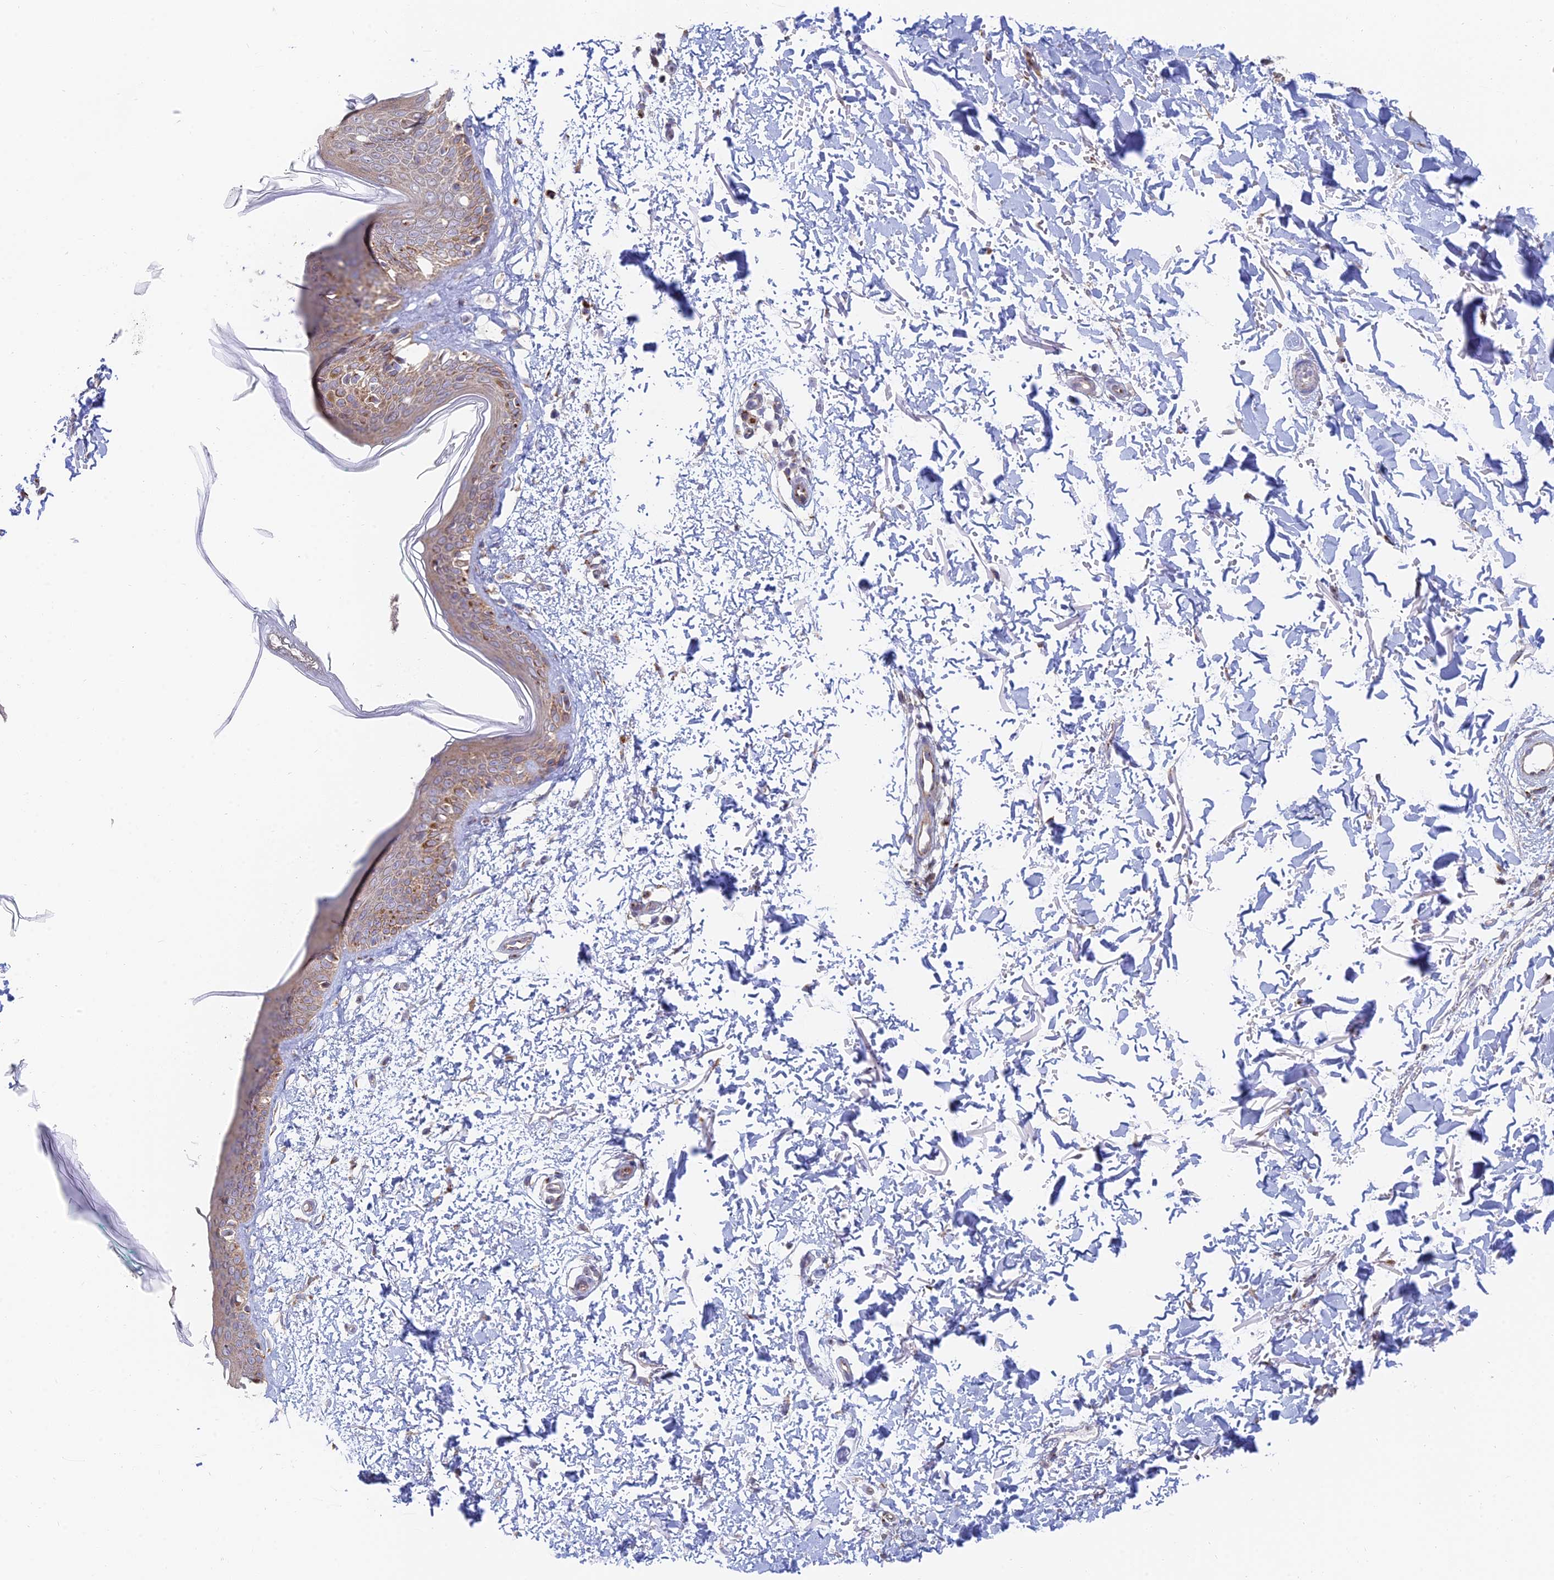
{"staining": {"intensity": "negative", "quantity": "none", "location": "none"}, "tissue": "skin", "cell_type": "Fibroblasts", "image_type": "normal", "snomed": [{"axis": "morphology", "description": "Normal tissue, NOS"}, {"axis": "topography", "description": "Skin"}], "caption": "The histopathology image demonstrates no significant expression in fibroblasts of skin.", "gene": "ENSG00000267561", "patient": {"sex": "male", "age": 66}}